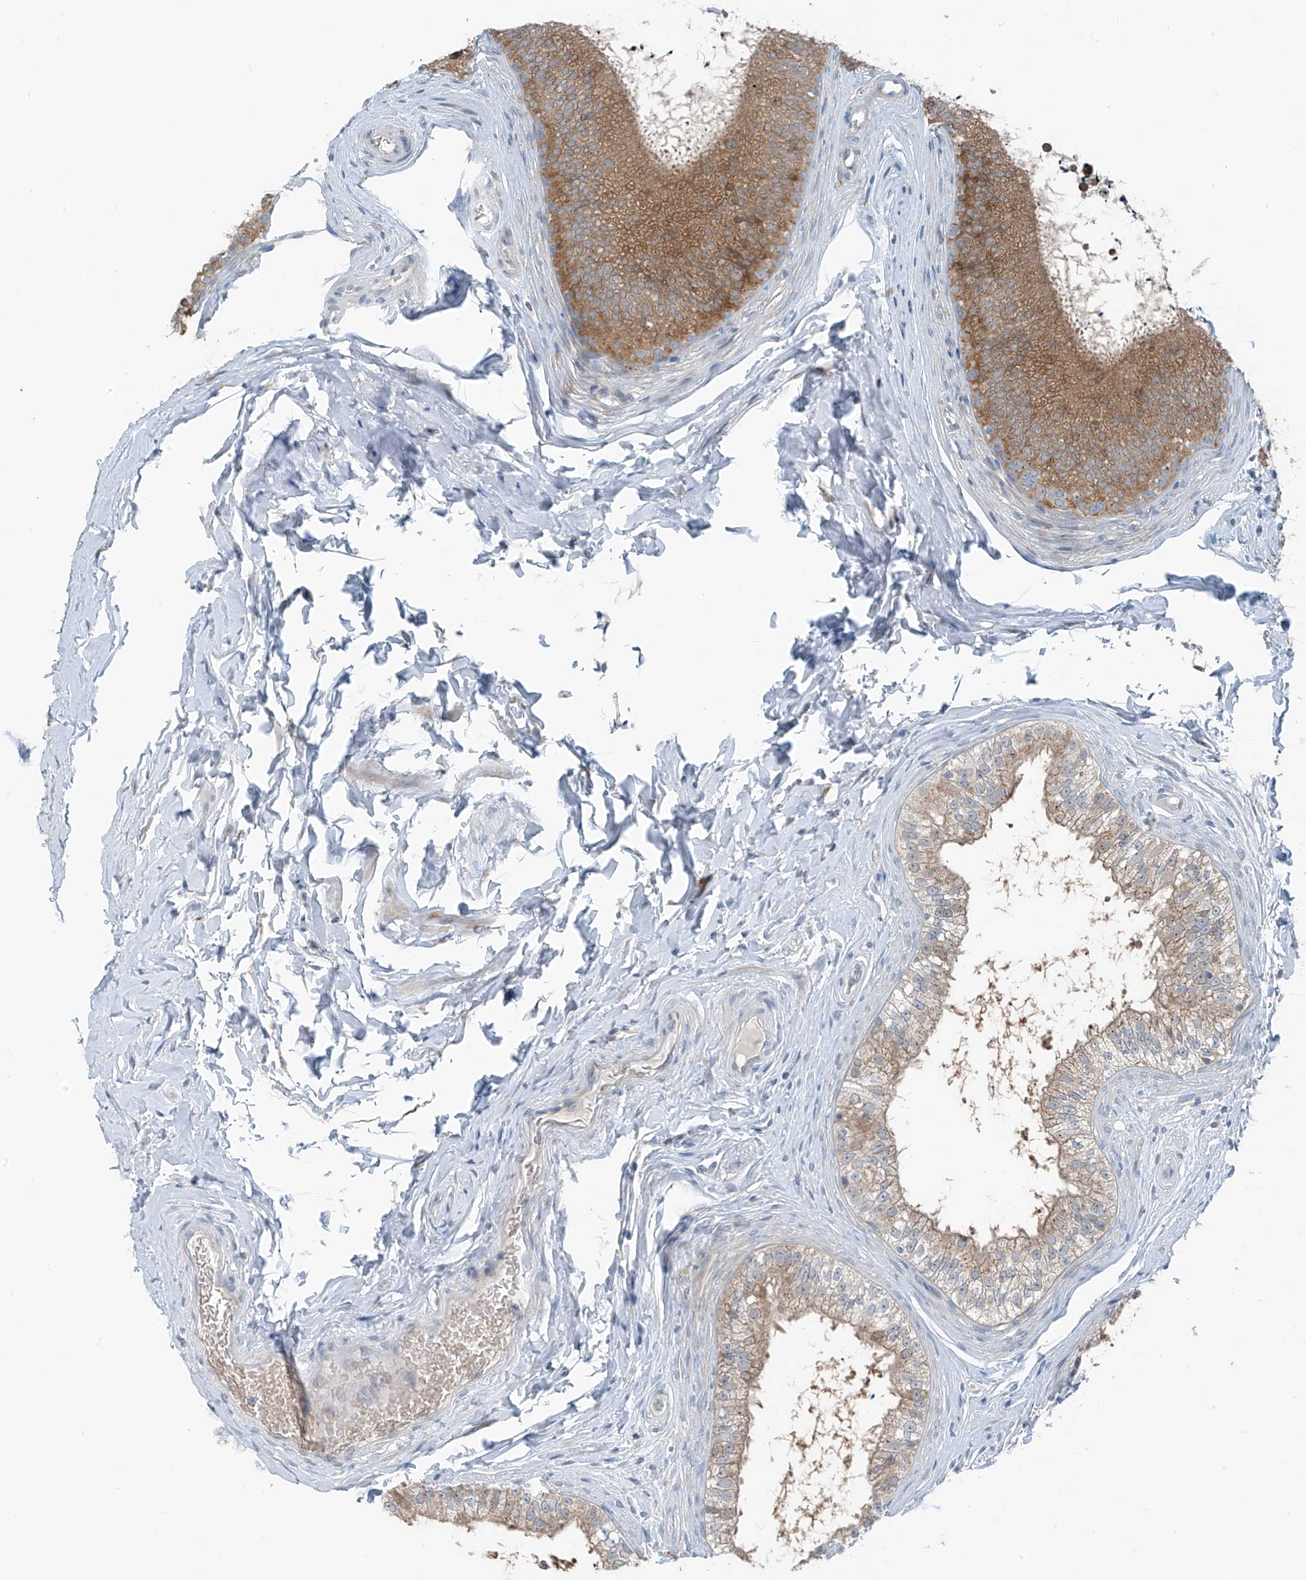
{"staining": {"intensity": "moderate", "quantity": ">75%", "location": "cytoplasmic/membranous"}, "tissue": "epididymis", "cell_type": "Glandular cells", "image_type": "normal", "snomed": [{"axis": "morphology", "description": "Normal tissue, NOS"}, {"axis": "topography", "description": "Epididymis"}], "caption": "Immunohistochemistry staining of benign epididymis, which reveals medium levels of moderate cytoplasmic/membranous positivity in approximately >75% of glandular cells indicating moderate cytoplasmic/membranous protein expression. The staining was performed using DAB (3,3'-diaminobenzidine) (brown) for protein detection and nuclei were counterstained in hematoxylin (blue).", "gene": "SLC12A6", "patient": {"sex": "male", "age": 29}}